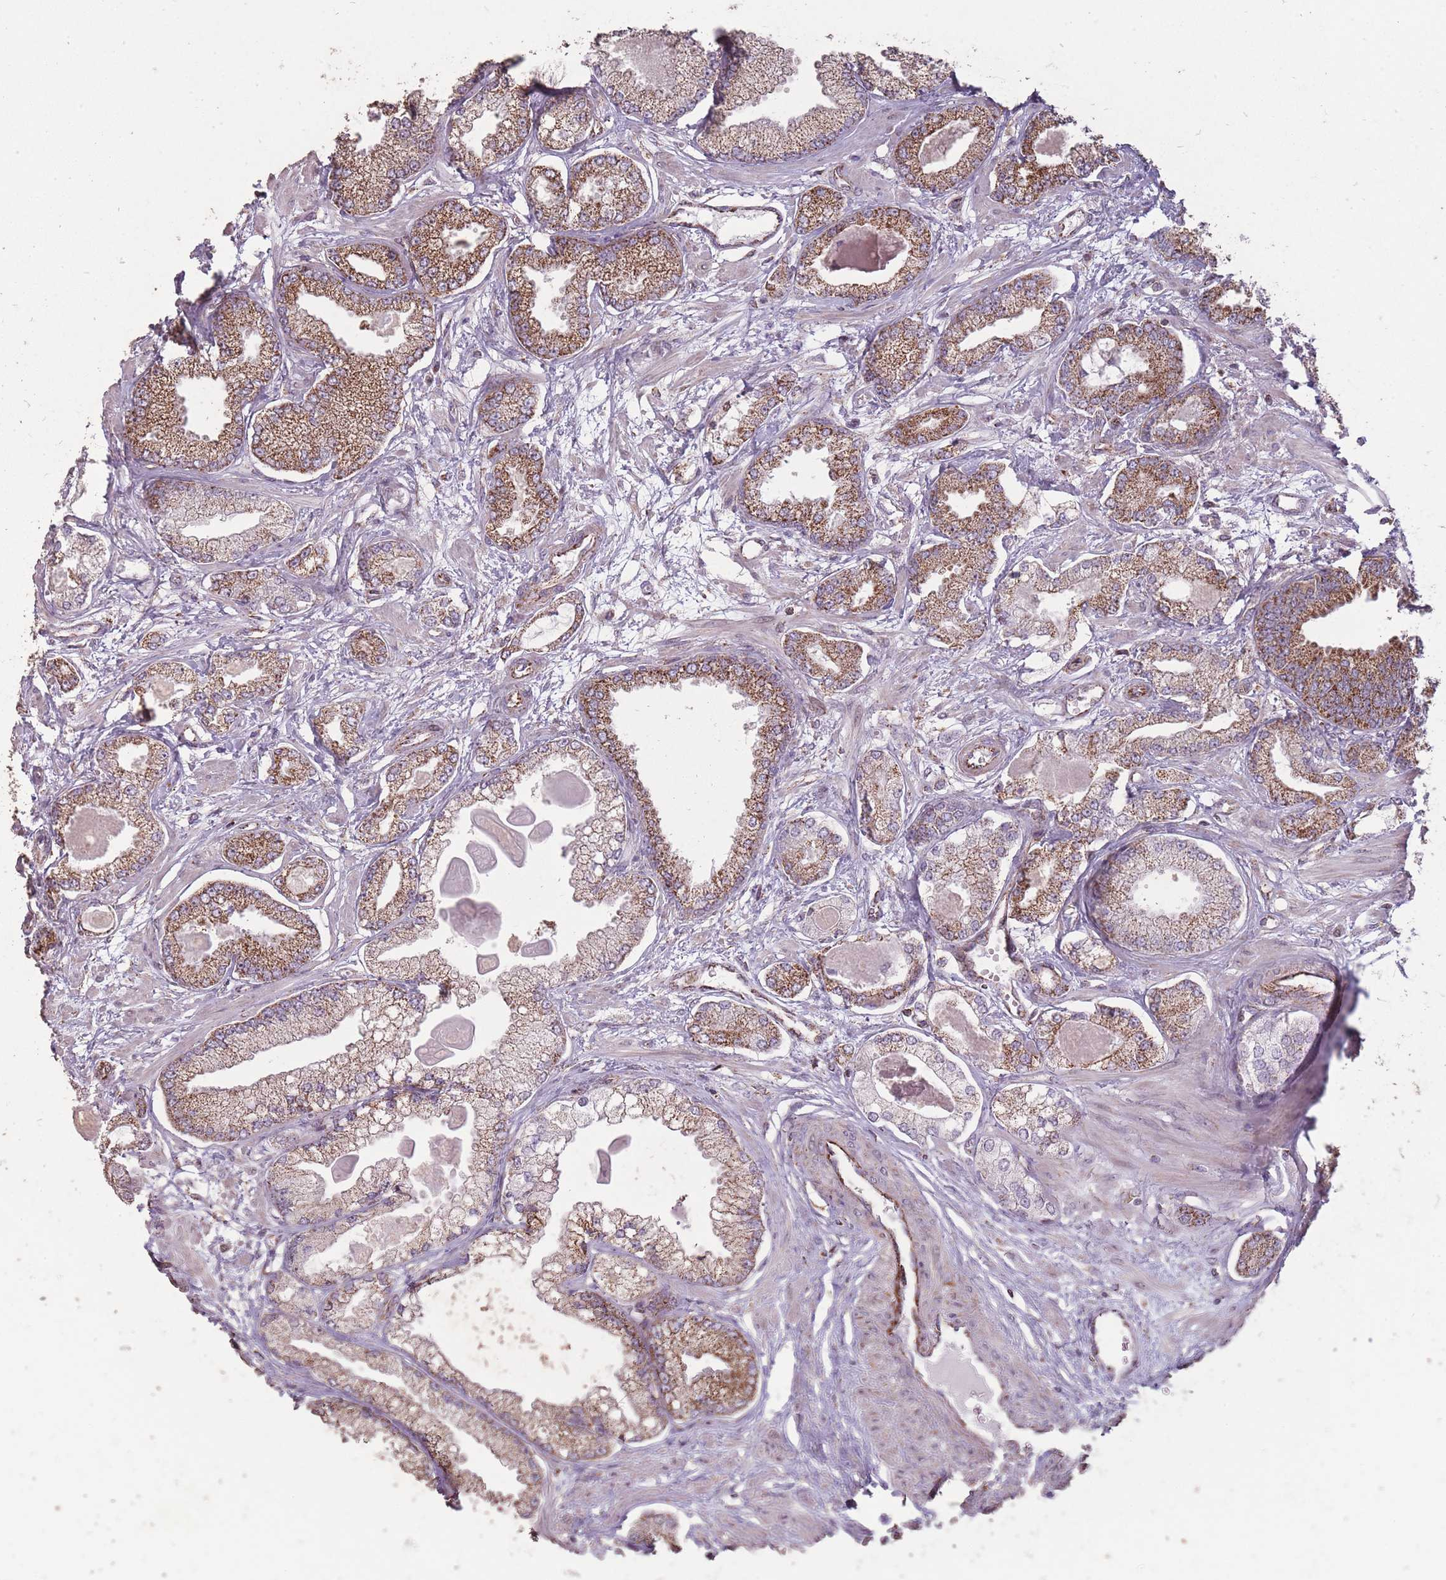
{"staining": {"intensity": "strong", "quantity": ">75%", "location": "cytoplasmic/membranous"}, "tissue": "prostate cancer", "cell_type": "Tumor cells", "image_type": "cancer", "snomed": [{"axis": "morphology", "description": "Adenocarcinoma, Low grade"}, {"axis": "topography", "description": "Prostate"}], "caption": "The histopathology image displays a brown stain indicating the presence of a protein in the cytoplasmic/membranous of tumor cells in low-grade adenocarcinoma (prostate).", "gene": "CNOT8", "patient": {"sex": "male", "age": 64}}